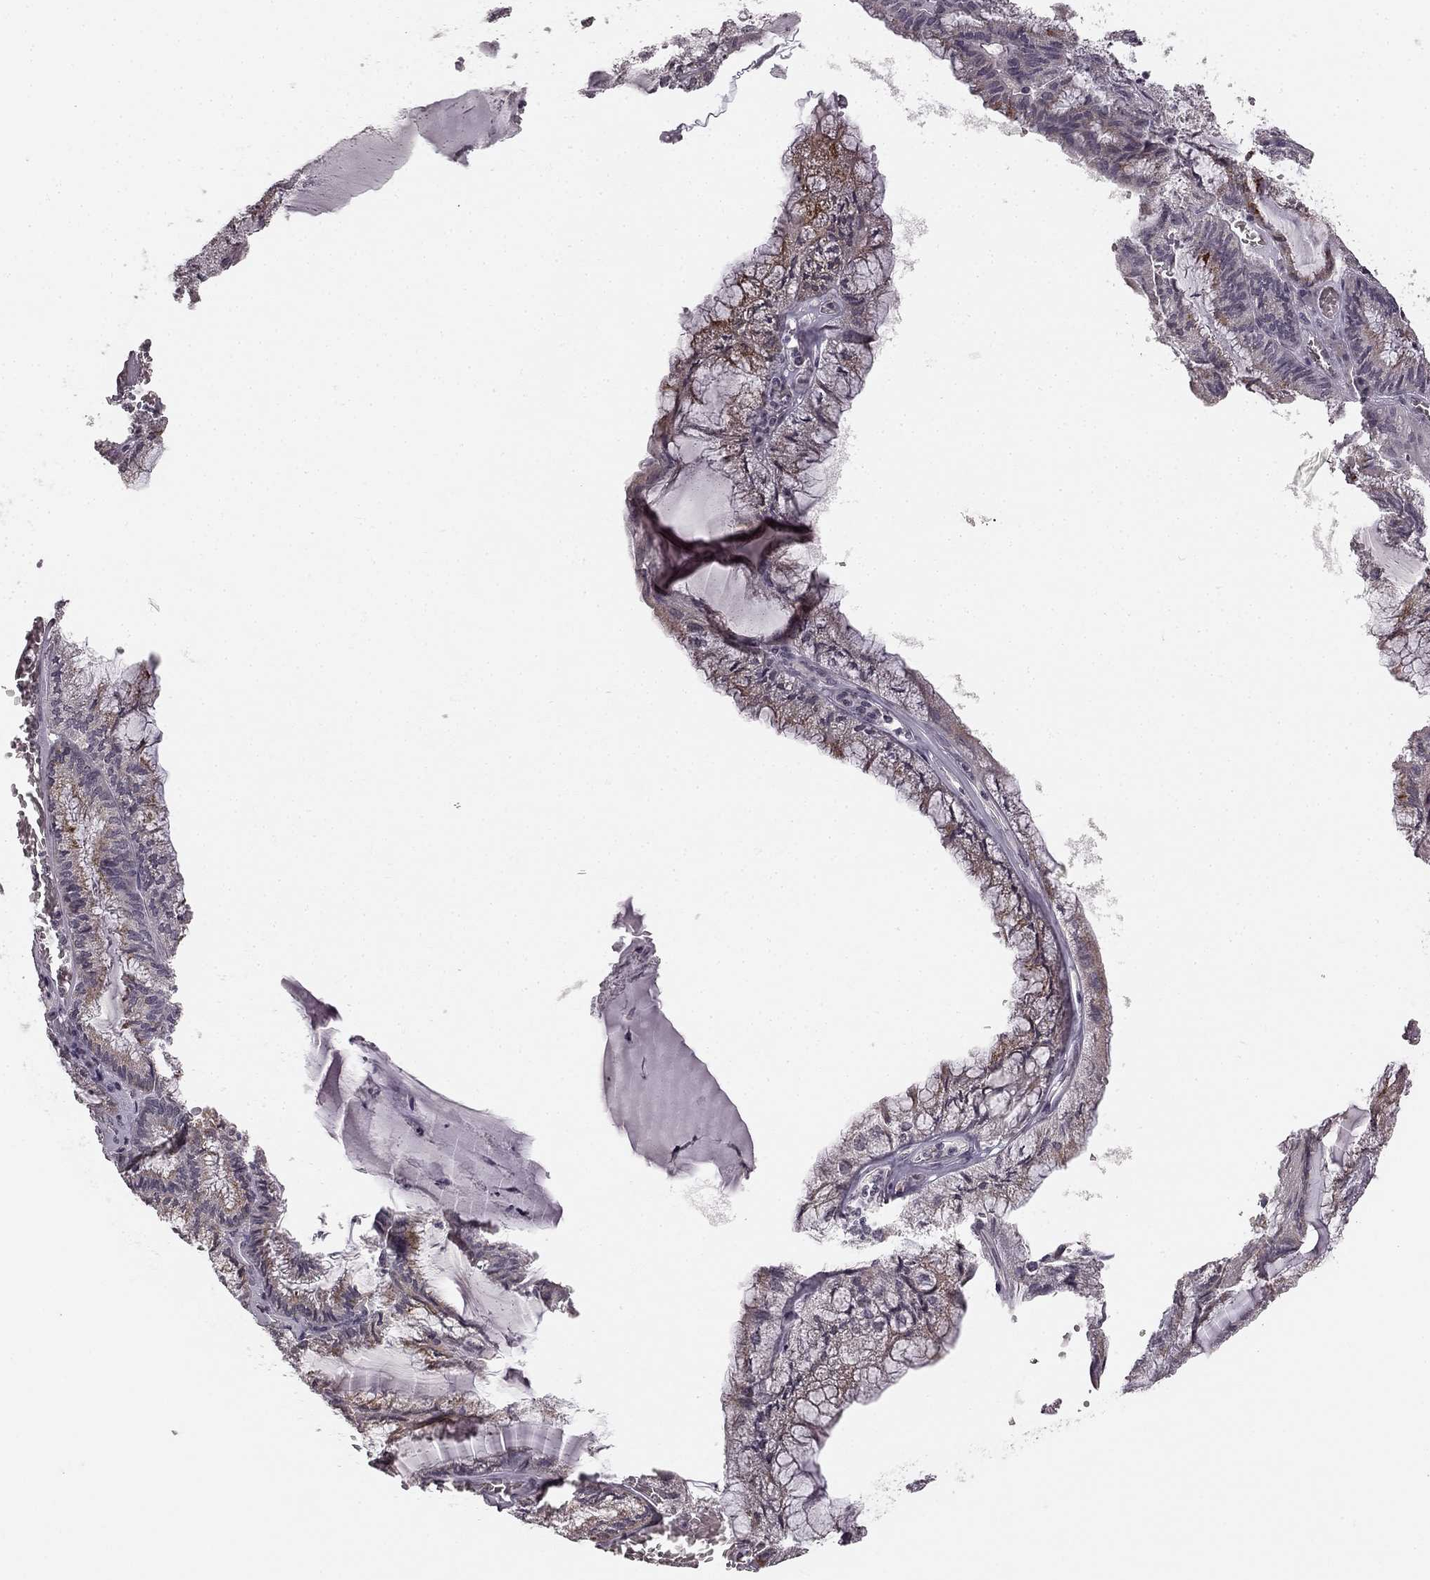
{"staining": {"intensity": "strong", "quantity": "25%-75%", "location": "cytoplasmic/membranous"}, "tissue": "endometrial cancer", "cell_type": "Tumor cells", "image_type": "cancer", "snomed": [{"axis": "morphology", "description": "Carcinoma, NOS"}, {"axis": "topography", "description": "Endometrium"}], "caption": "Protein positivity by immunohistochemistry reveals strong cytoplasmic/membranous expression in approximately 25%-75% of tumor cells in endometrial cancer (carcinoma).", "gene": "HCN4", "patient": {"sex": "female", "age": 62}}